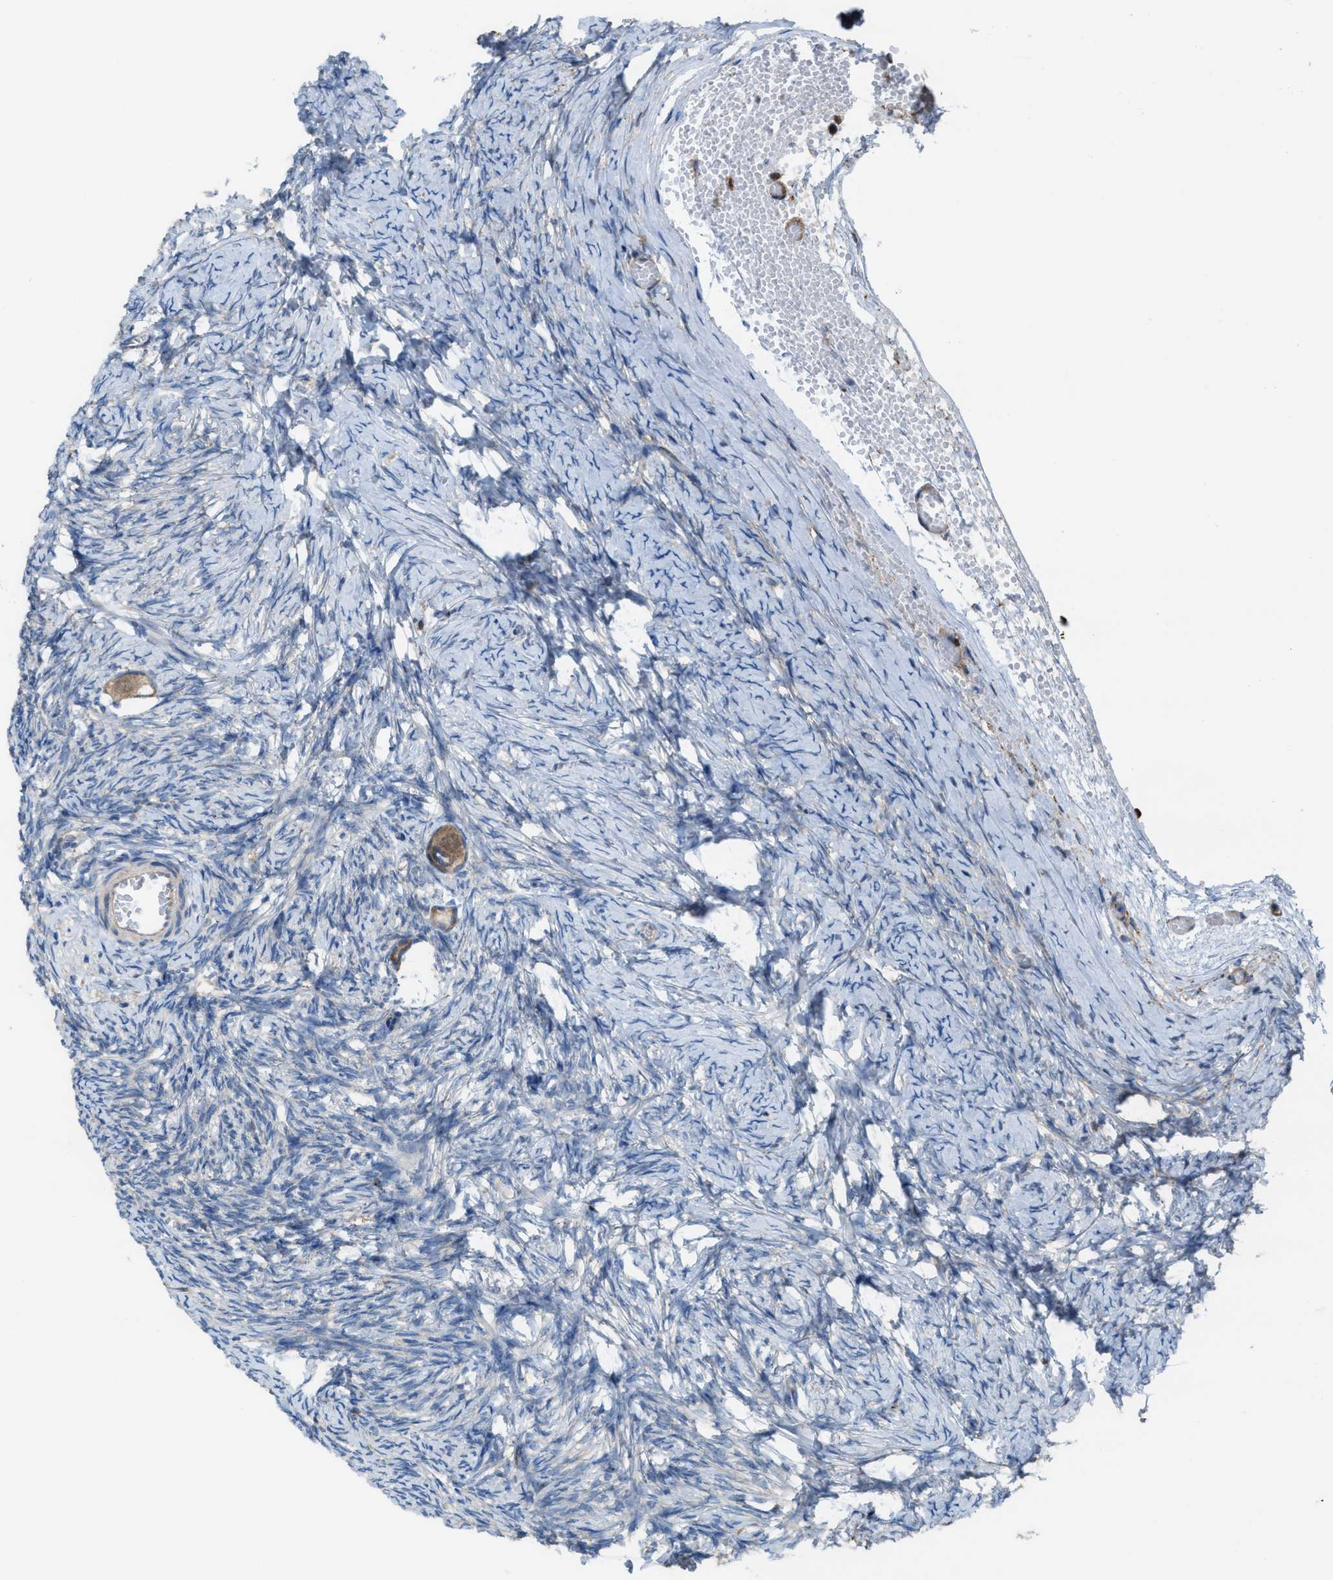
{"staining": {"intensity": "moderate", "quantity": ">75%", "location": "cytoplasmic/membranous"}, "tissue": "ovary", "cell_type": "Follicle cells", "image_type": "normal", "snomed": [{"axis": "morphology", "description": "Normal tissue, NOS"}, {"axis": "topography", "description": "Ovary"}], "caption": "Immunohistochemical staining of unremarkable human ovary shows moderate cytoplasmic/membranous protein staining in approximately >75% of follicle cells. The staining was performed using DAB (3,3'-diaminobenzidine) to visualize the protein expression in brown, while the nuclei were stained in blue with hematoxylin (Magnification: 20x).", "gene": "PLAA", "patient": {"sex": "female", "age": 27}}